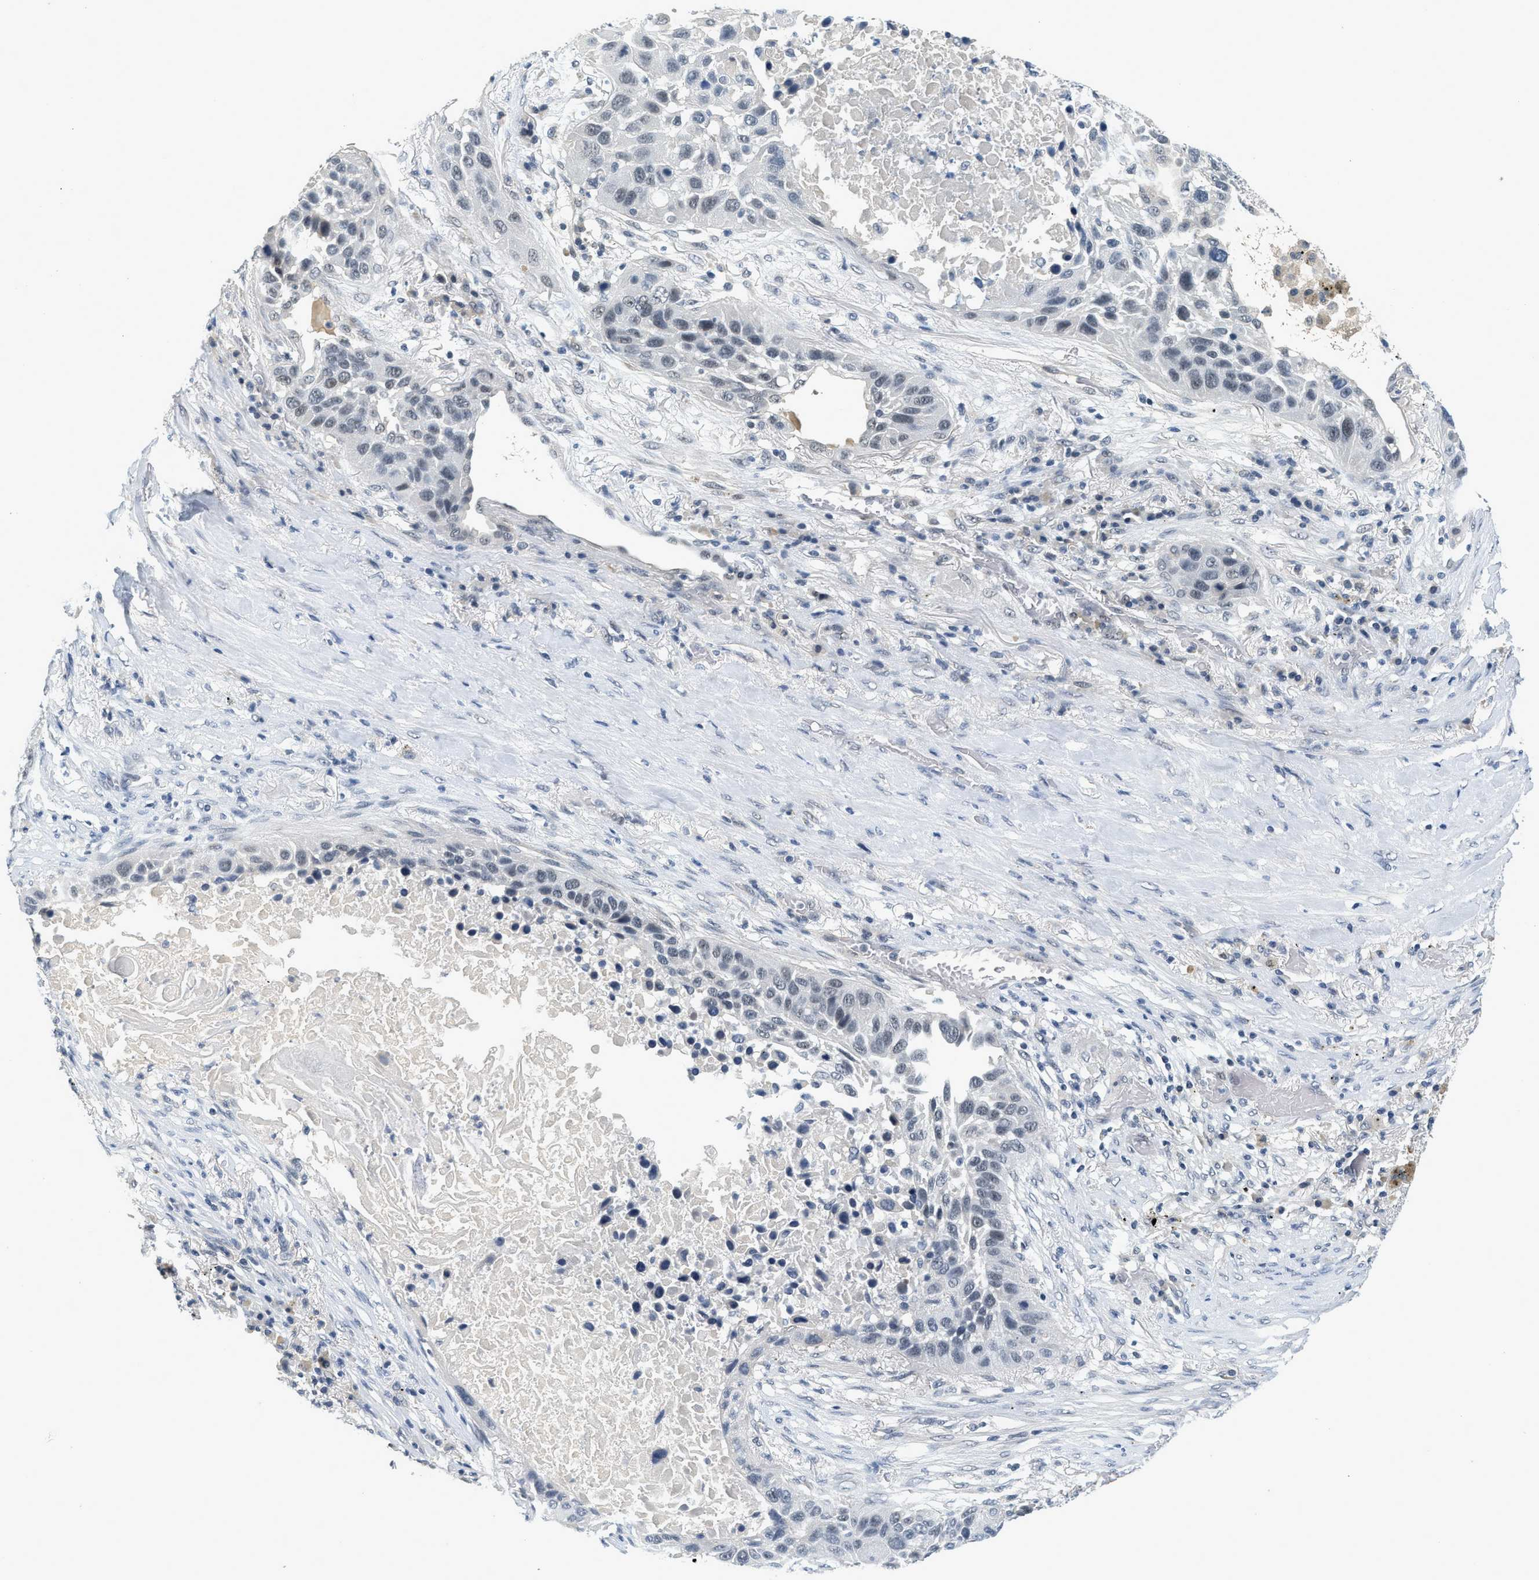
{"staining": {"intensity": "weak", "quantity": "<25%", "location": "nuclear"}, "tissue": "lung cancer", "cell_type": "Tumor cells", "image_type": "cancer", "snomed": [{"axis": "morphology", "description": "Squamous cell carcinoma, NOS"}, {"axis": "topography", "description": "Lung"}], "caption": "IHC image of neoplastic tissue: human lung cancer stained with DAB (3,3'-diaminobenzidine) reveals no significant protein staining in tumor cells. Brightfield microscopy of immunohistochemistry stained with DAB (brown) and hematoxylin (blue), captured at high magnification.", "gene": "MZF1", "patient": {"sex": "male", "age": 57}}